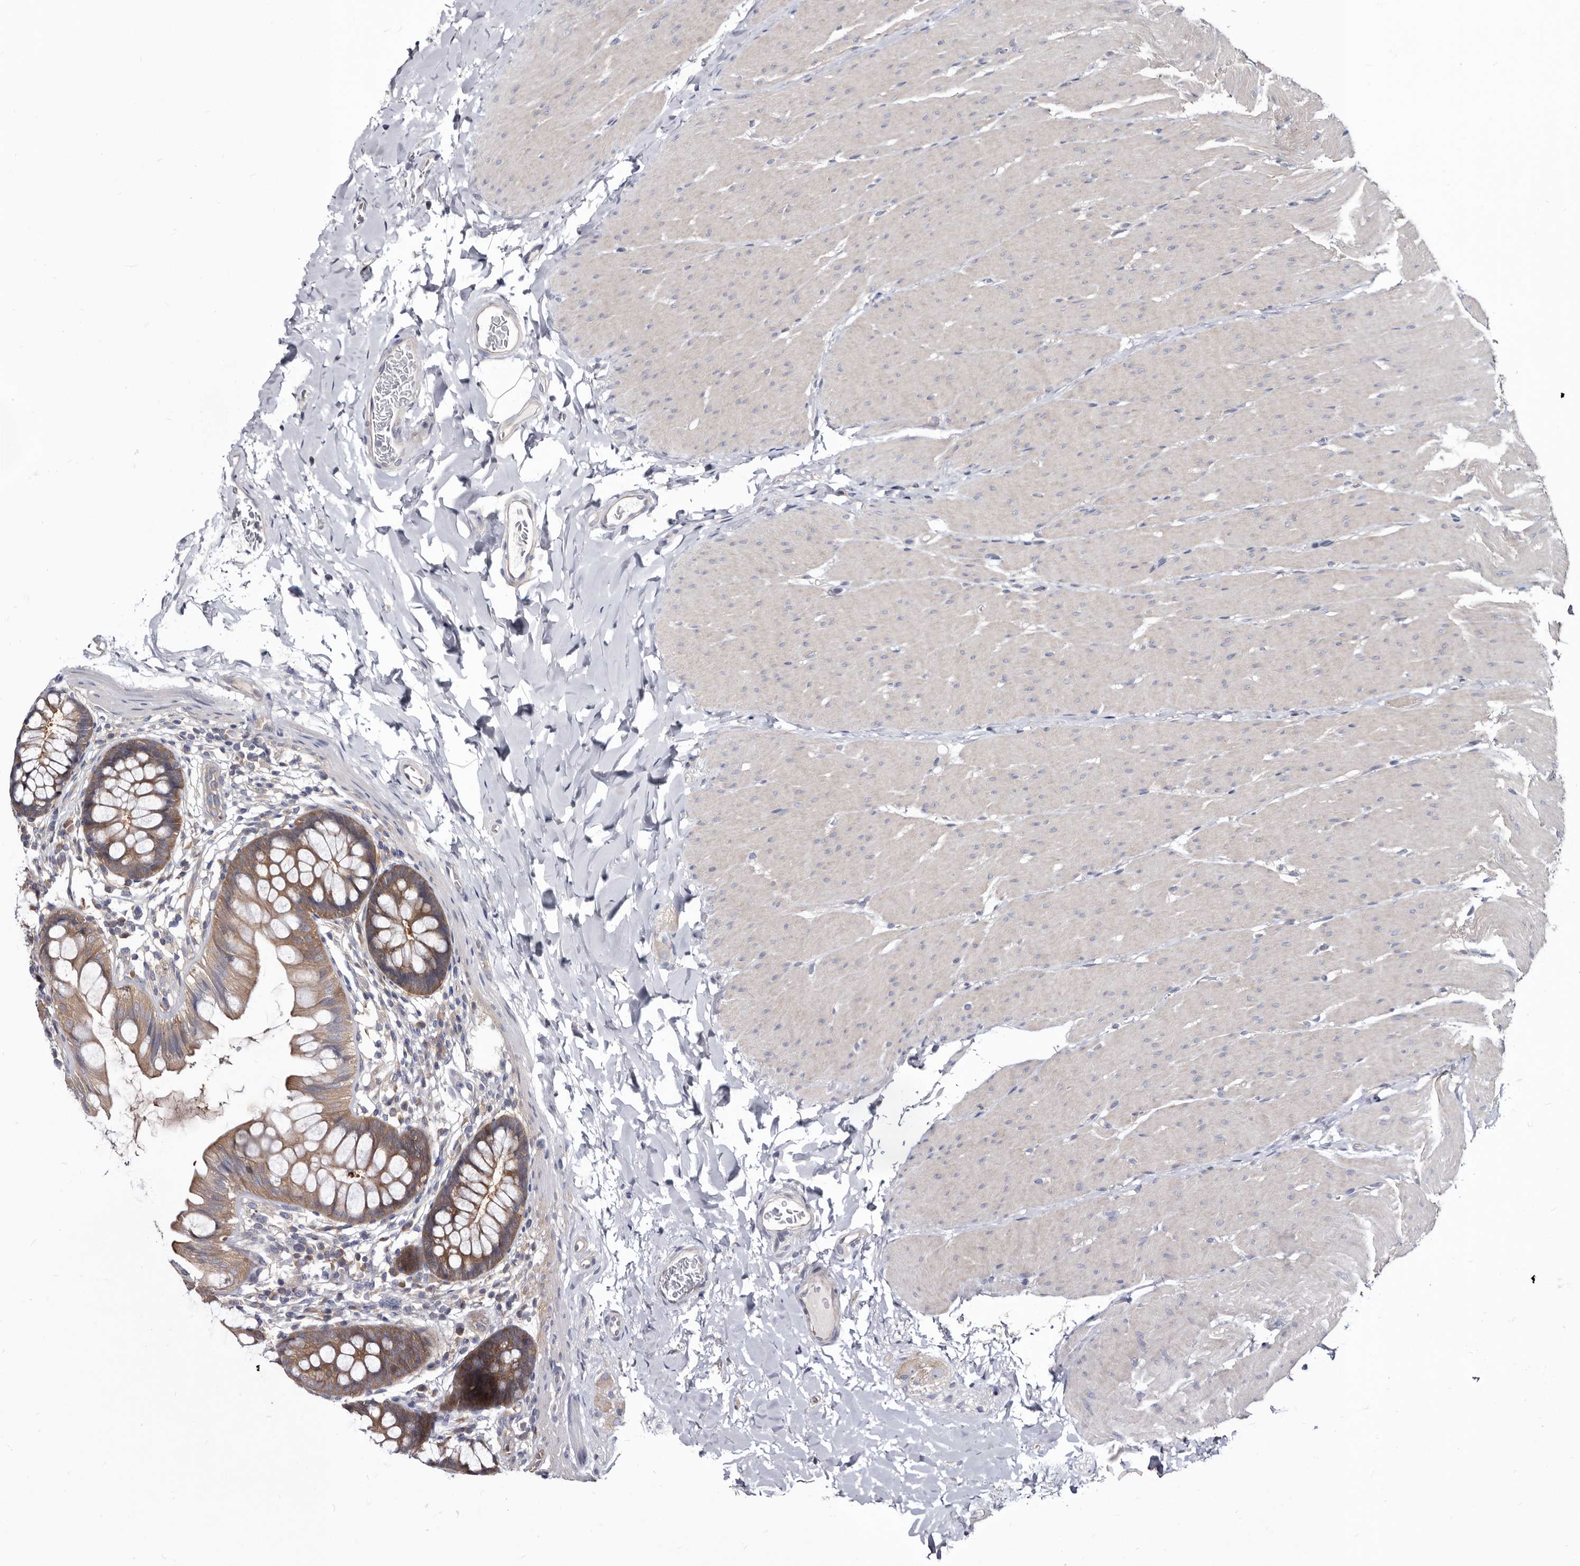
{"staining": {"intensity": "weak", "quantity": ">75%", "location": "cytoplasmic/membranous"}, "tissue": "colon", "cell_type": "Endothelial cells", "image_type": "normal", "snomed": [{"axis": "morphology", "description": "Normal tissue, NOS"}, {"axis": "topography", "description": "Colon"}], "caption": "Endothelial cells demonstrate weak cytoplasmic/membranous staining in approximately >75% of cells in normal colon.", "gene": "ABCF2", "patient": {"sex": "female", "age": 62}}